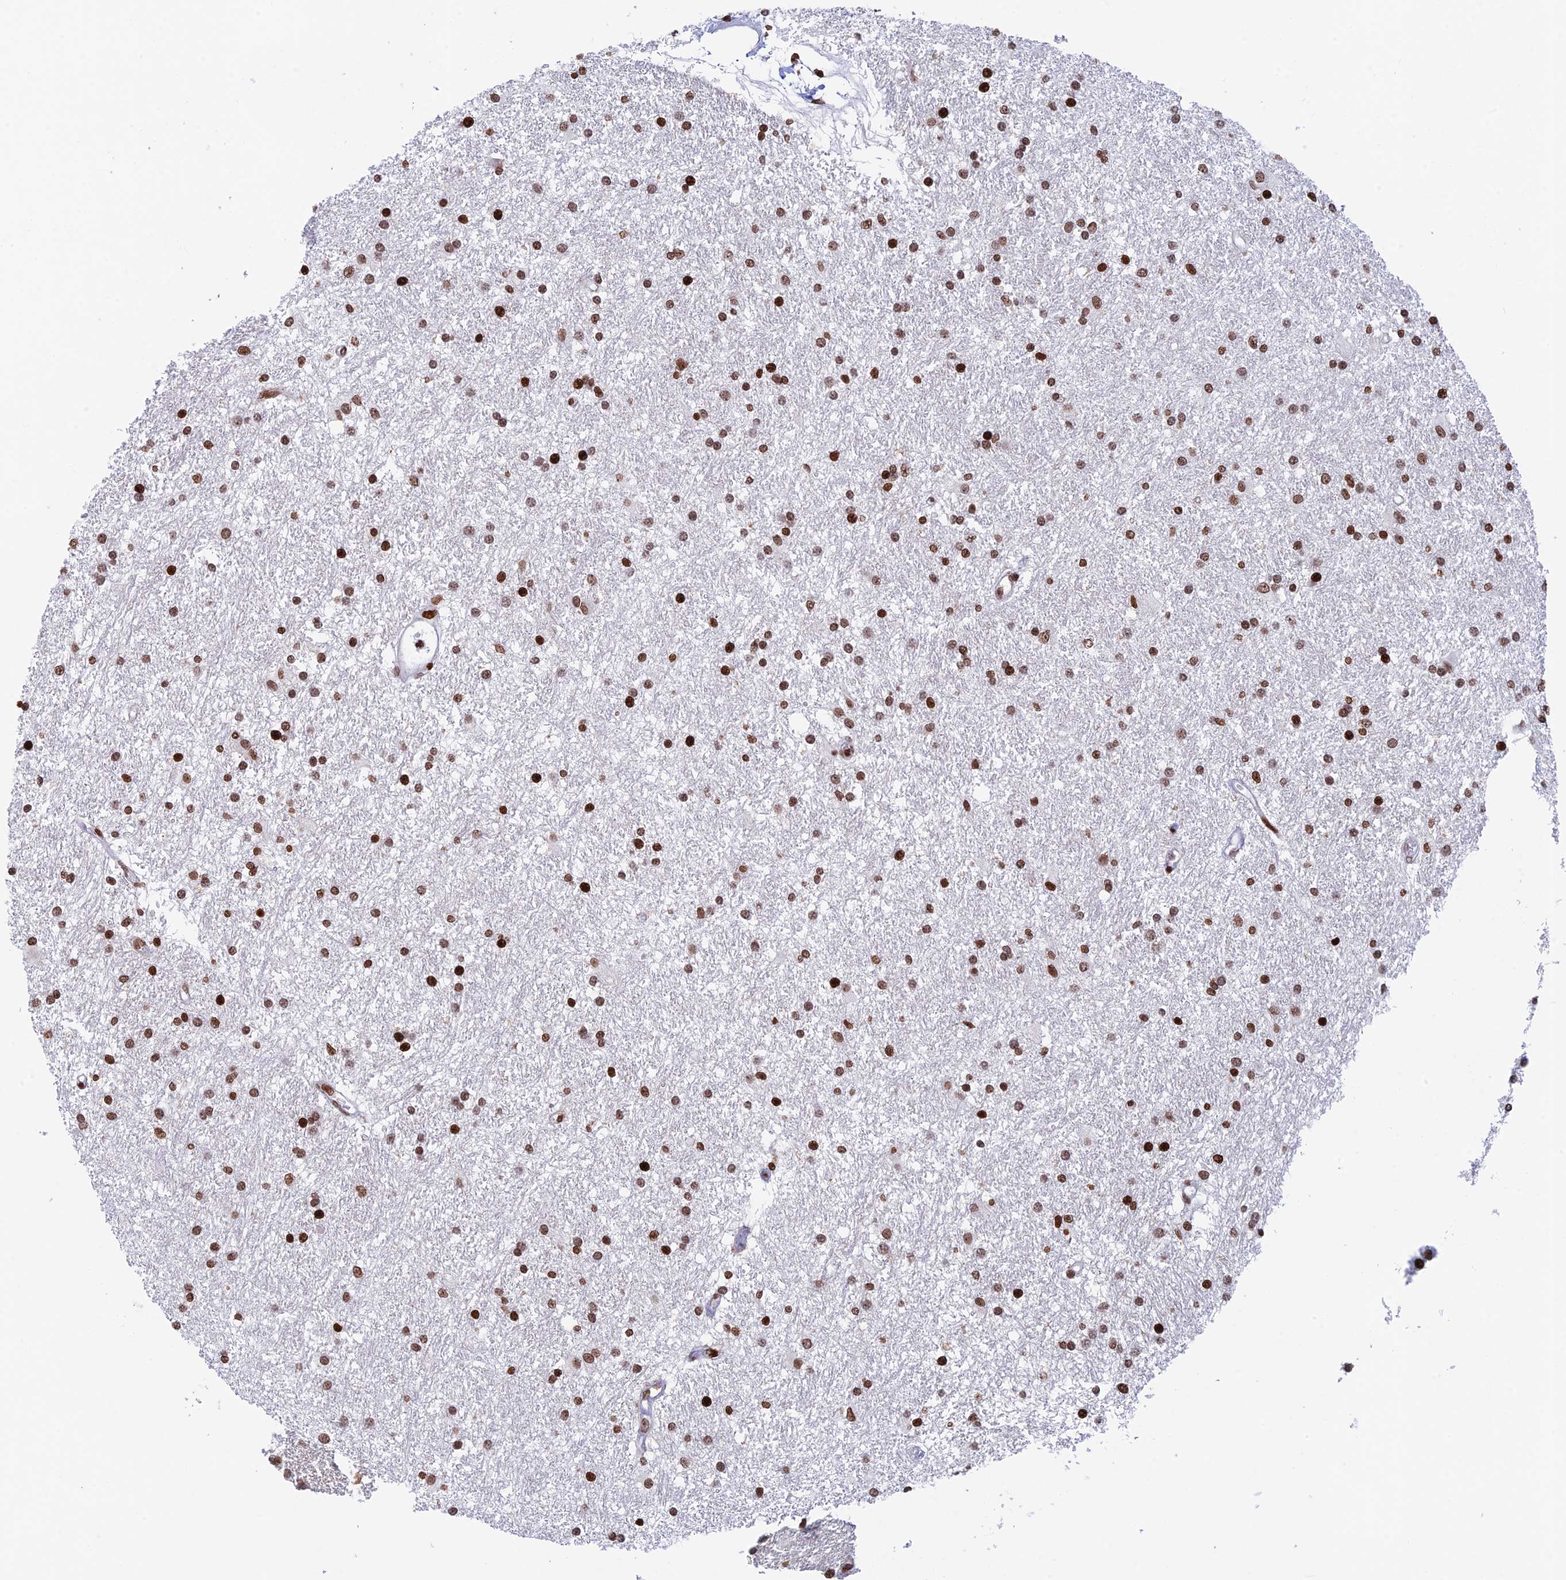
{"staining": {"intensity": "strong", "quantity": ">75%", "location": "nuclear"}, "tissue": "glioma", "cell_type": "Tumor cells", "image_type": "cancer", "snomed": [{"axis": "morphology", "description": "Glioma, malignant, High grade"}, {"axis": "topography", "description": "Brain"}], "caption": "Glioma tissue displays strong nuclear staining in approximately >75% of tumor cells, visualized by immunohistochemistry. (IHC, brightfield microscopy, high magnification).", "gene": "RPAP1", "patient": {"sex": "male", "age": 77}}